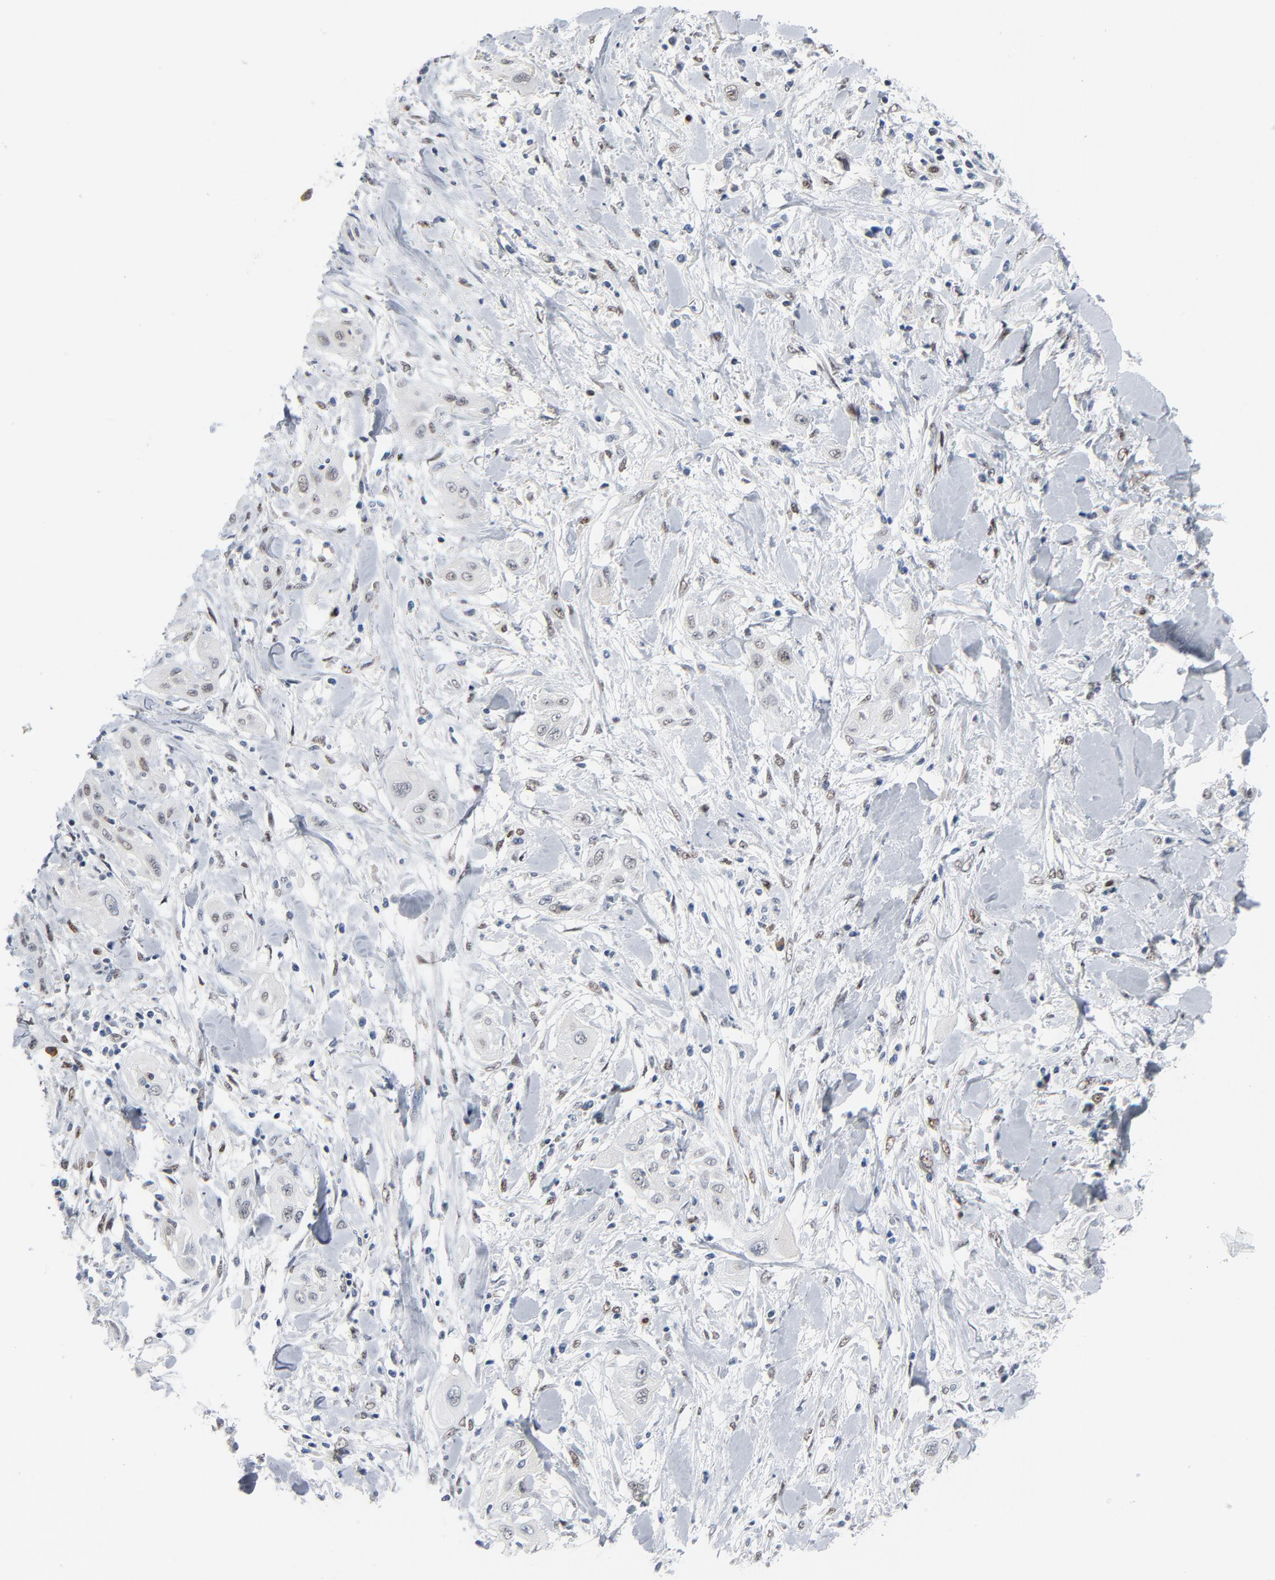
{"staining": {"intensity": "negative", "quantity": "none", "location": "none"}, "tissue": "lung cancer", "cell_type": "Tumor cells", "image_type": "cancer", "snomed": [{"axis": "morphology", "description": "Squamous cell carcinoma, NOS"}, {"axis": "topography", "description": "Lung"}], "caption": "An immunohistochemistry (IHC) photomicrograph of squamous cell carcinoma (lung) is shown. There is no staining in tumor cells of squamous cell carcinoma (lung). (DAB (3,3'-diaminobenzidine) immunohistochemistry, high magnification).", "gene": "FOXP1", "patient": {"sex": "female", "age": 47}}